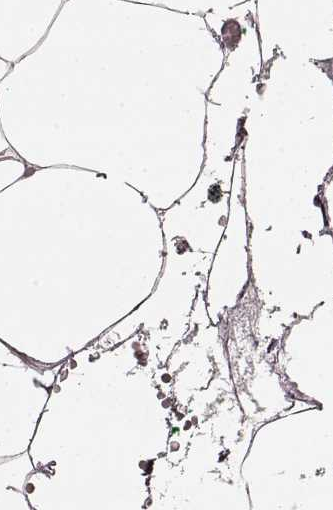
{"staining": {"intensity": "negative", "quantity": "none", "location": "none"}, "tissue": "adipose tissue", "cell_type": "Adipocytes", "image_type": "normal", "snomed": [{"axis": "morphology", "description": "Normal tissue, NOS"}, {"axis": "topography", "description": "Adipose tissue"}, {"axis": "topography", "description": "Pancreas"}, {"axis": "topography", "description": "Peripheral nerve tissue"}], "caption": "The IHC micrograph has no significant staining in adipocytes of adipose tissue. (Immunohistochemistry (ihc), brightfield microscopy, high magnification).", "gene": "GSS", "patient": {"sex": "female", "age": 58}}